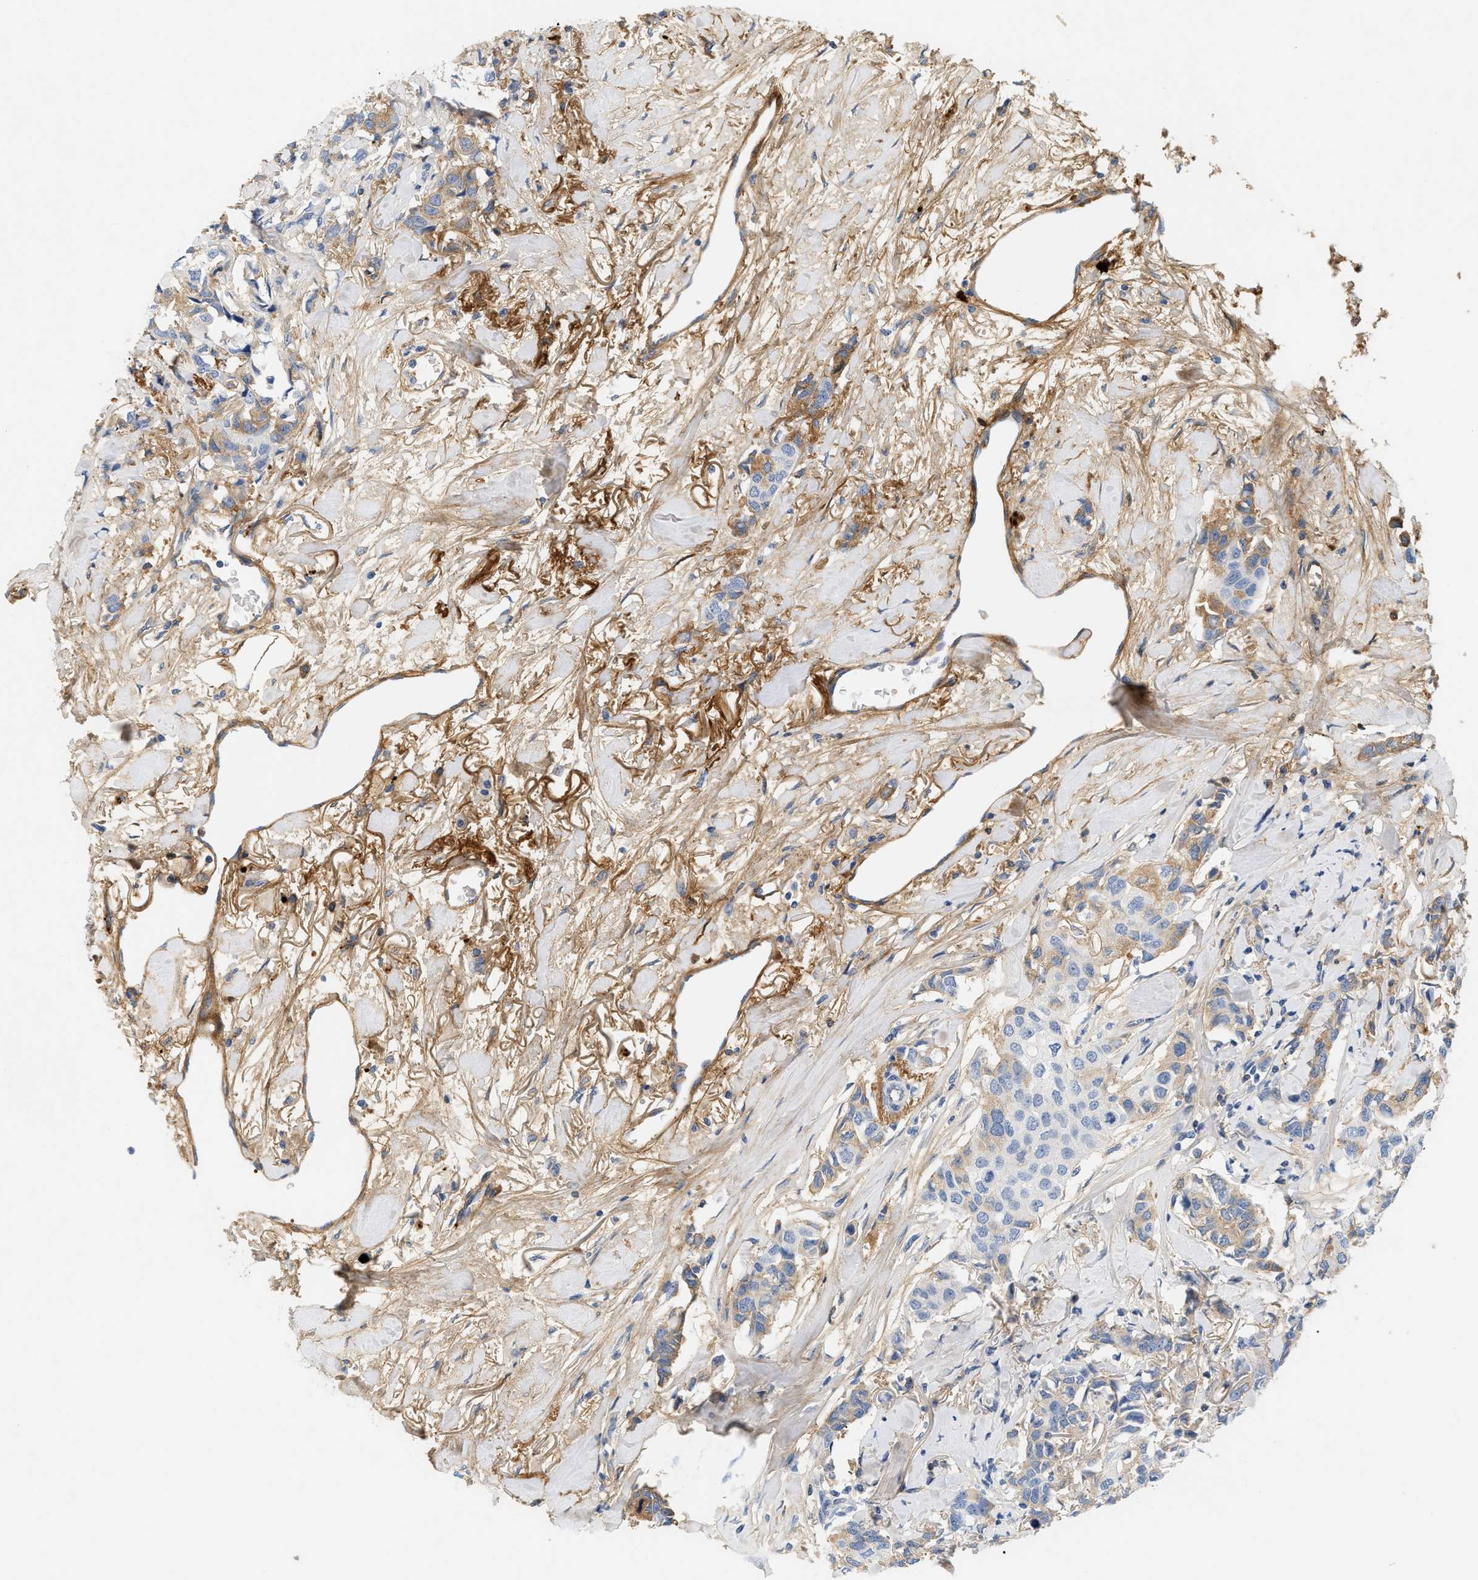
{"staining": {"intensity": "weak", "quantity": "<25%", "location": "cytoplasmic/membranous"}, "tissue": "breast cancer", "cell_type": "Tumor cells", "image_type": "cancer", "snomed": [{"axis": "morphology", "description": "Duct carcinoma"}, {"axis": "topography", "description": "Breast"}], "caption": "Breast invasive ductal carcinoma was stained to show a protein in brown. There is no significant positivity in tumor cells.", "gene": "CFH", "patient": {"sex": "female", "age": 80}}